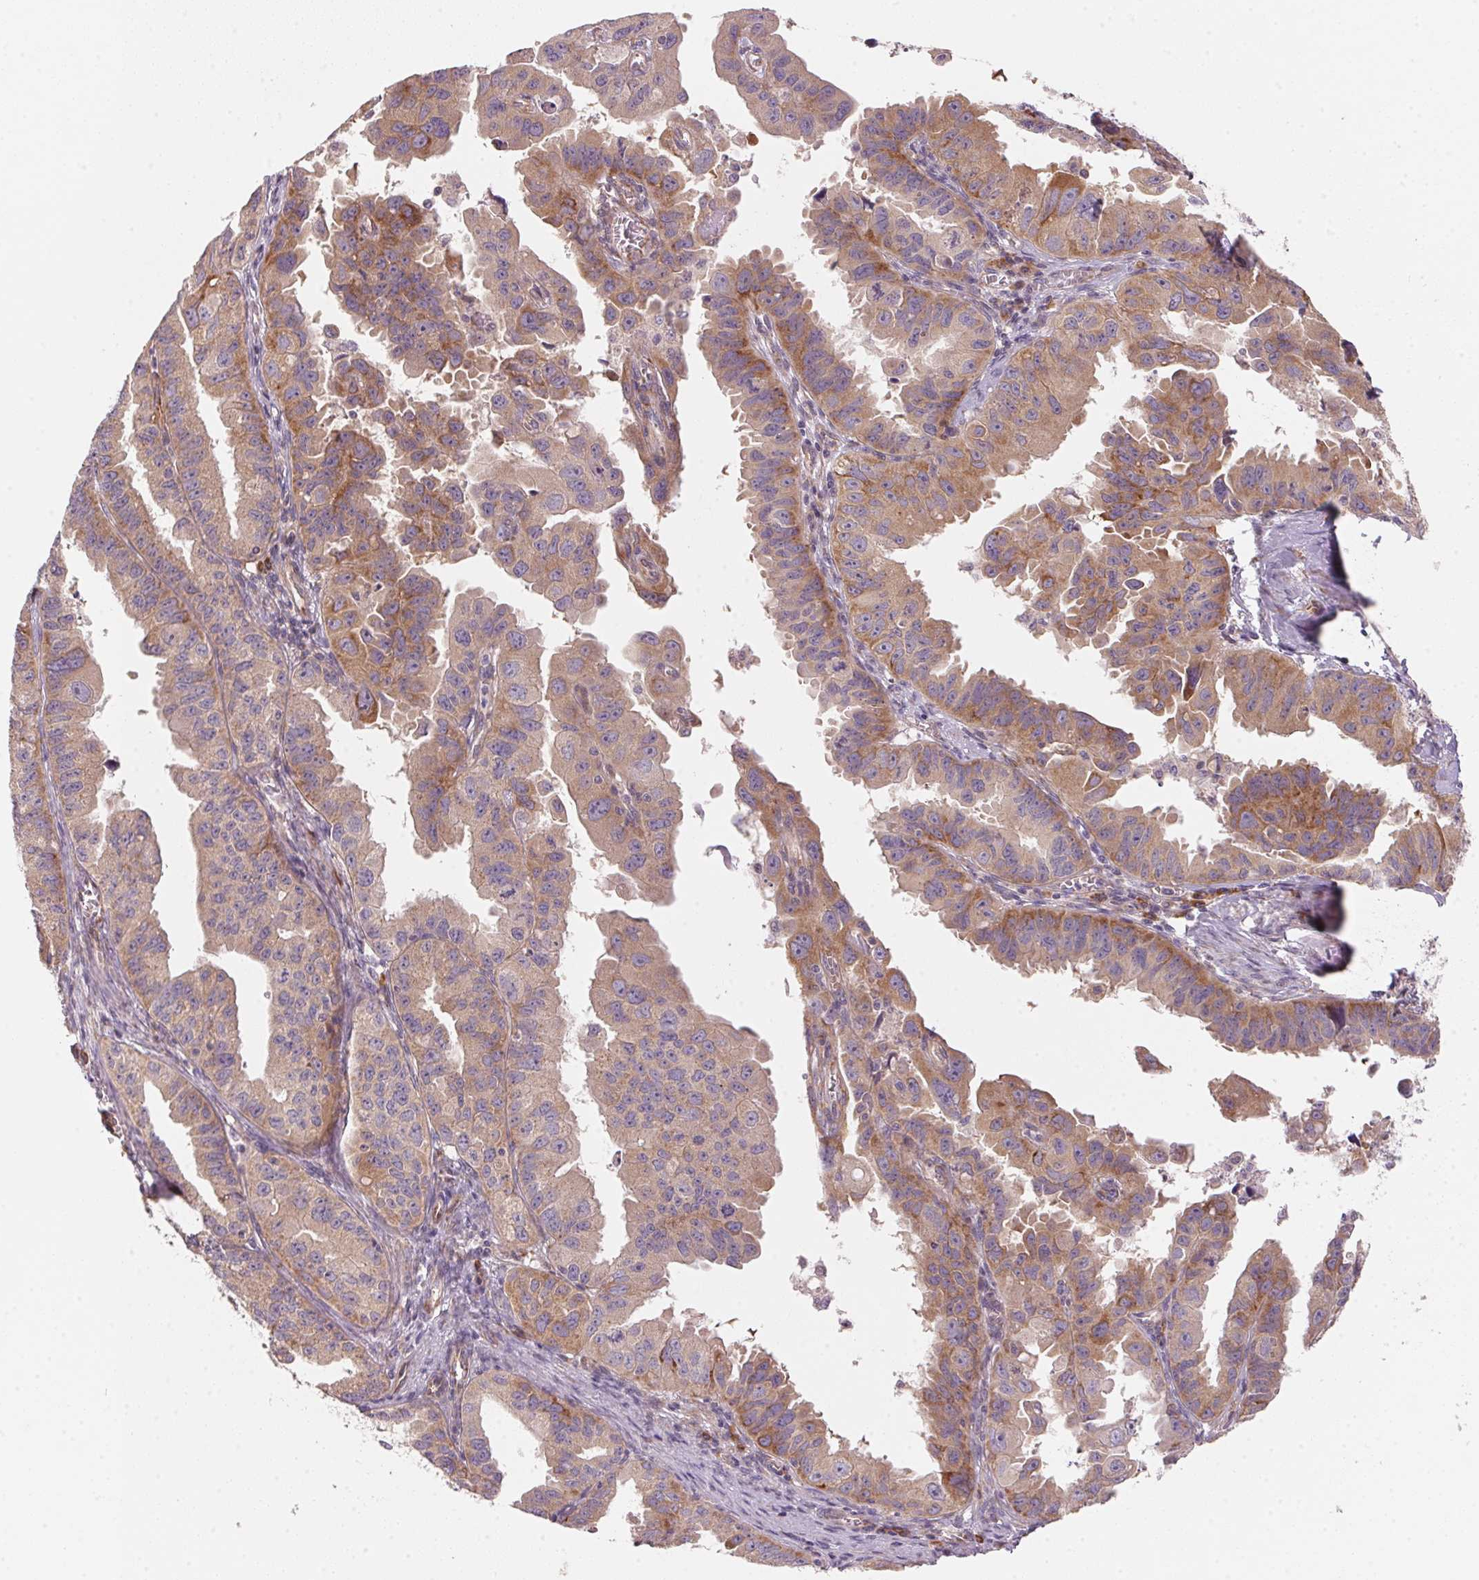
{"staining": {"intensity": "moderate", "quantity": ">75%", "location": "cytoplasmic/membranous"}, "tissue": "ovarian cancer", "cell_type": "Tumor cells", "image_type": "cancer", "snomed": [{"axis": "morphology", "description": "Carcinoma, endometroid"}, {"axis": "topography", "description": "Ovary"}], "caption": "This is a histology image of IHC staining of ovarian cancer, which shows moderate expression in the cytoplasmic/membranous of tumor cells.", "gene": "BLOC1S2", "patient": {"sex": "female", "age": 85}}